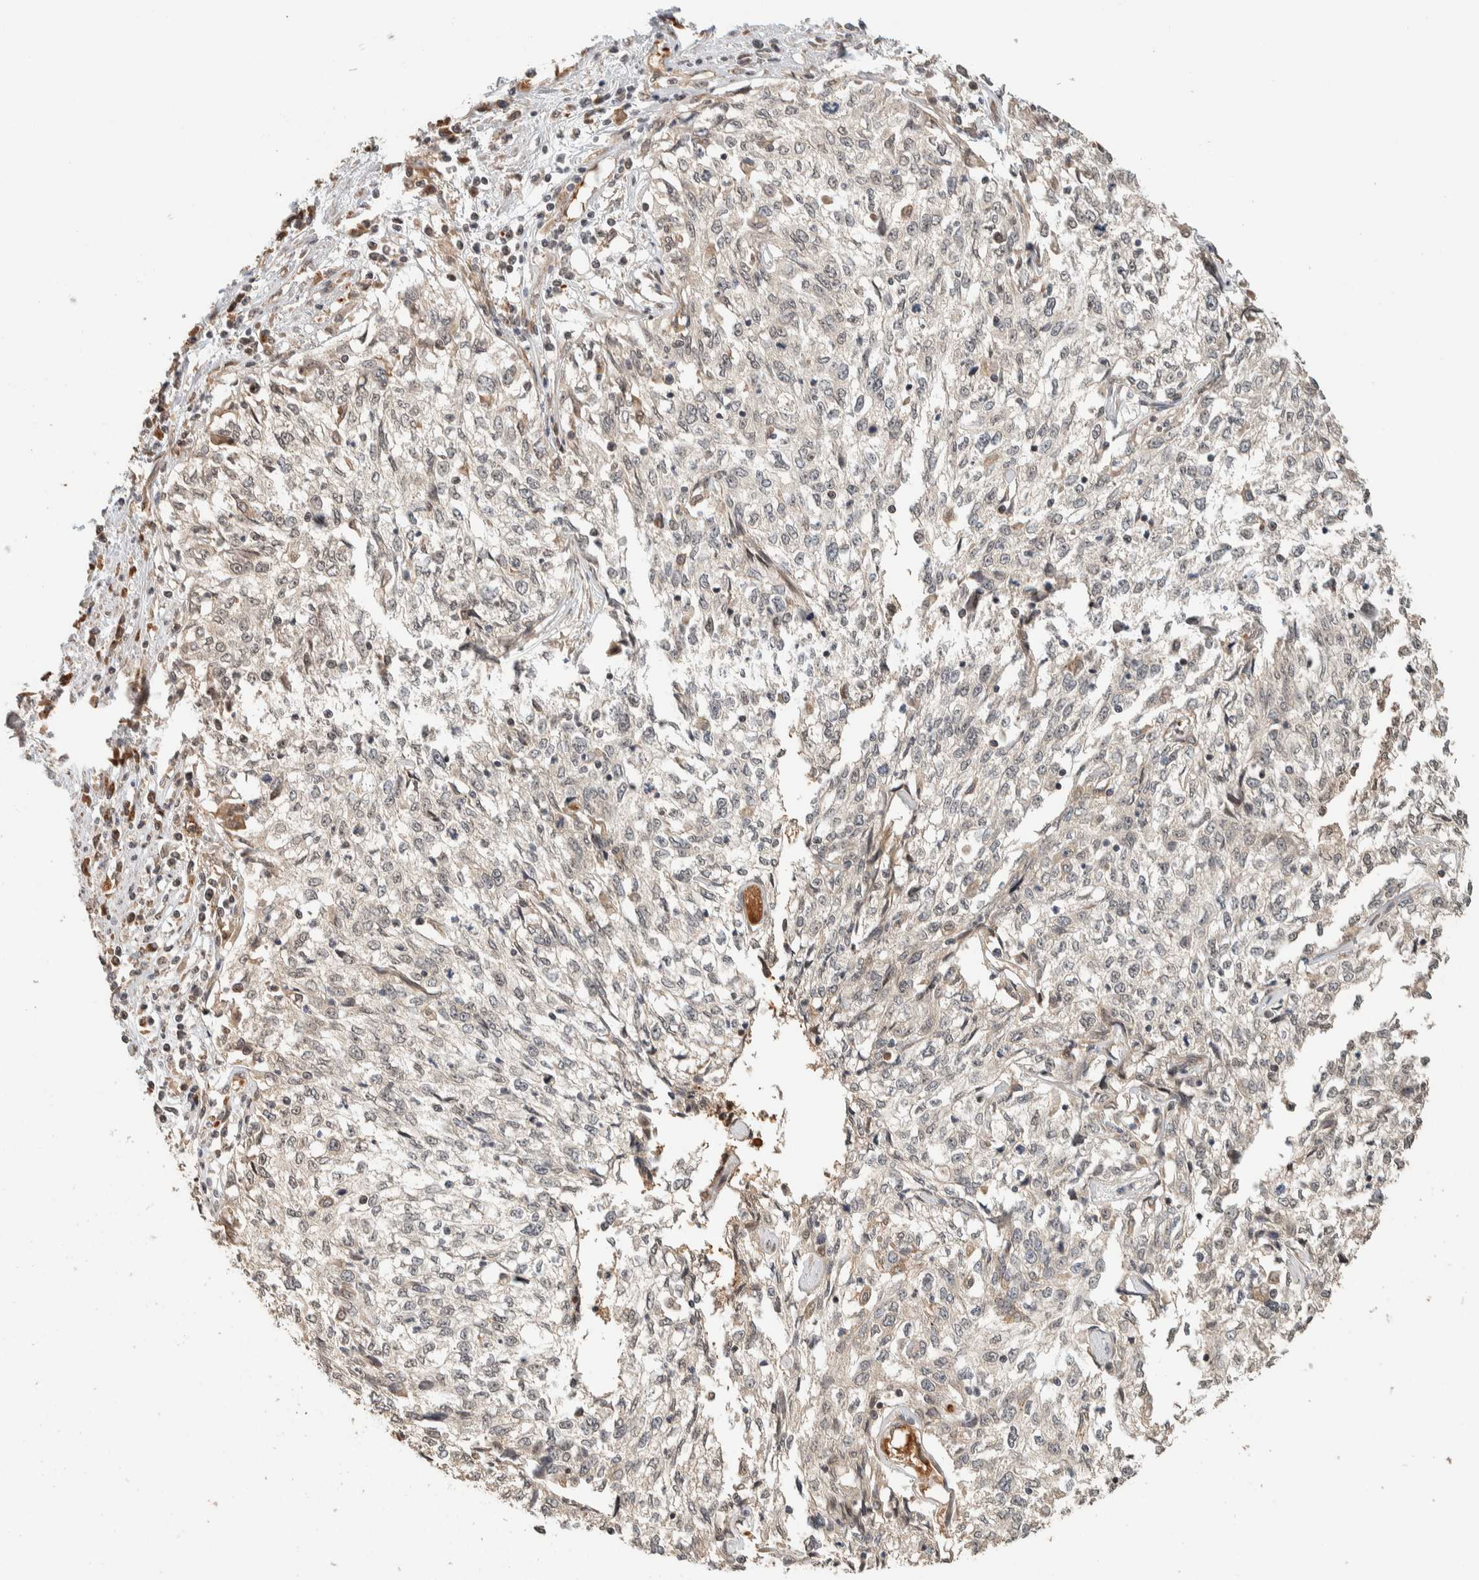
{"staining": {"intensity": "negative", "quantity": "none", "location": "none"}, "tissue": "cervical cancer", "cell_type": "Tumor cells", "image_type": "cancer", "snomed": [{"axis": "morphology", "description": "Squamous cell carcinoma, NOS"}, {"axis": "topography", "description": "Cervix"}], "caption": "Squamous cell carcinoma (cervical) was stained to show a protein in brown. There is no significant staining in tumor cells.", "gene": "ZBTB2", "patient": {"sex": "female", "age": 57}}